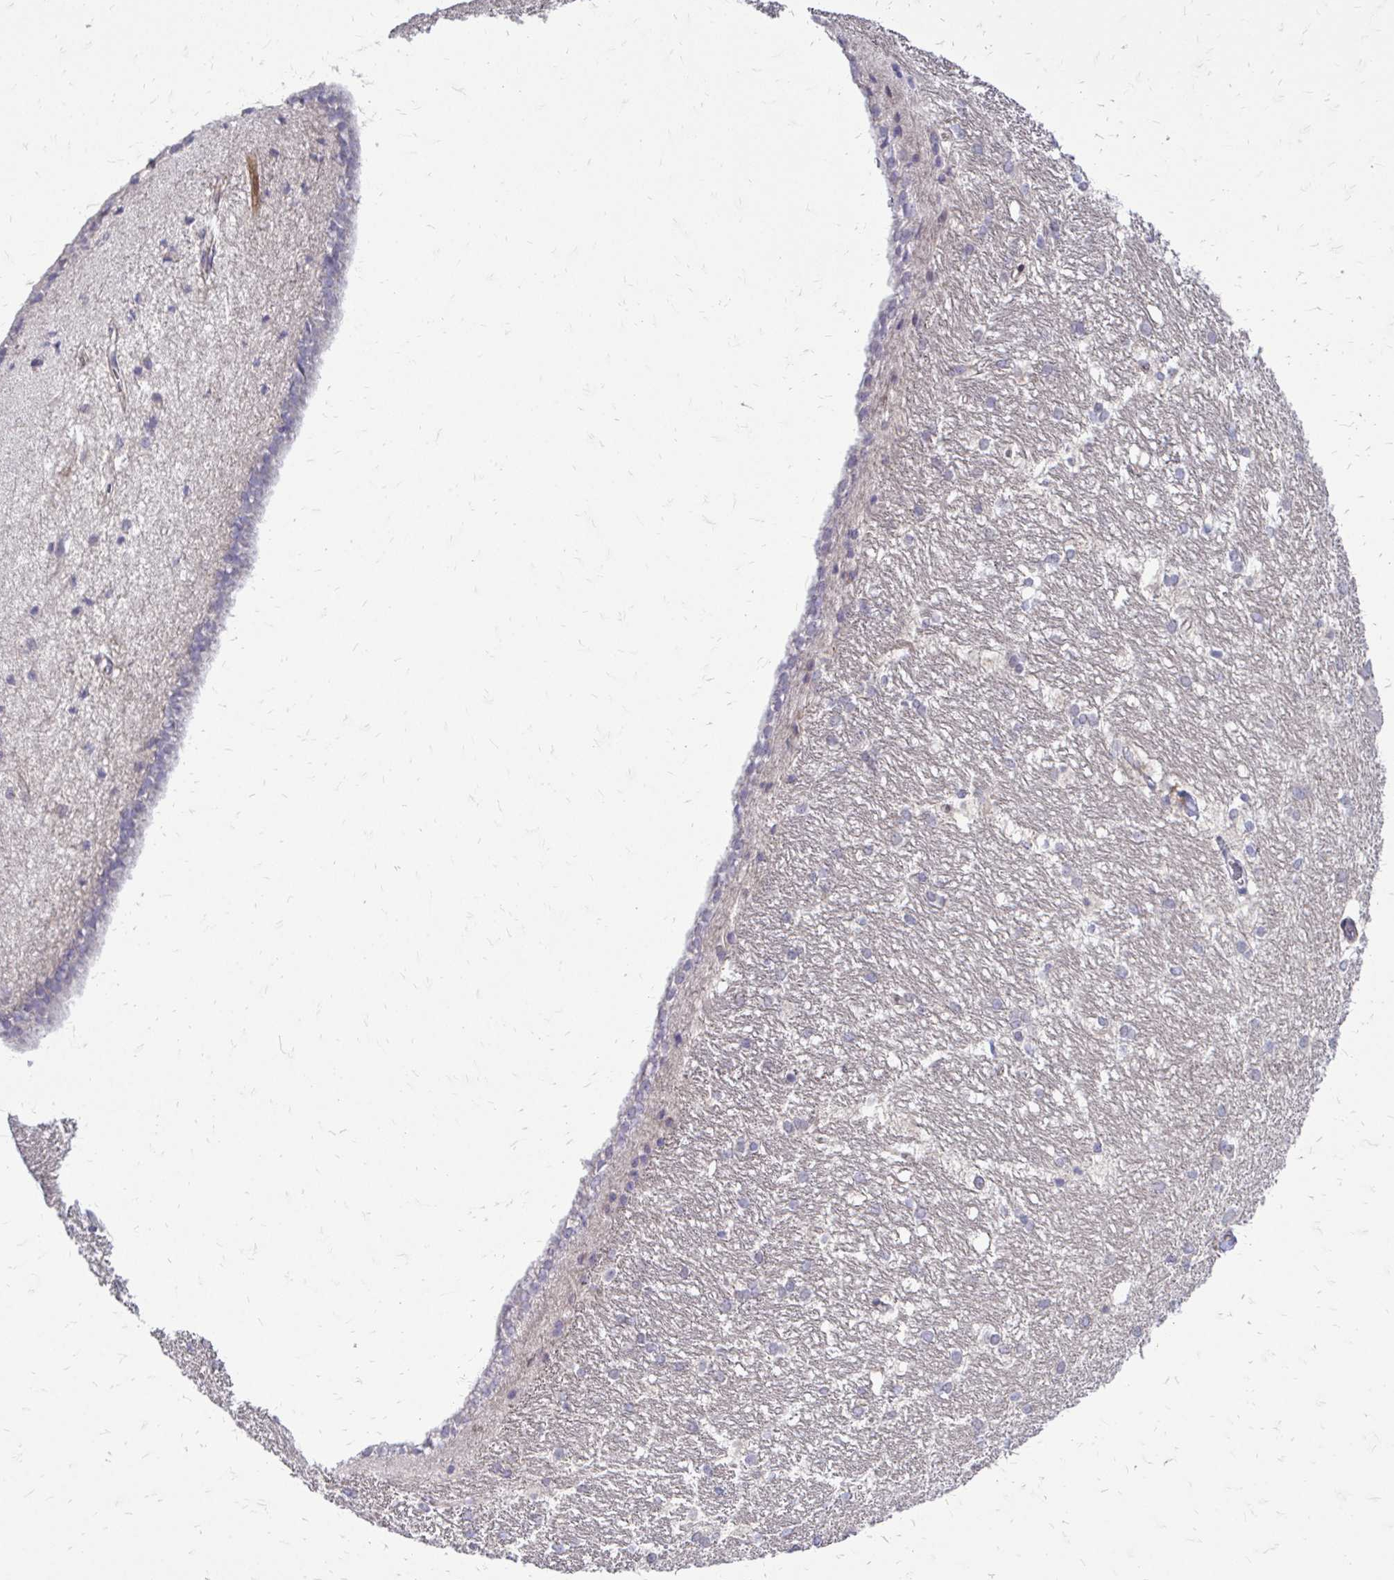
{"staining": {"intensity": "negative", "quantity": "none", "location": "none"}, "tissue": "hippocampus", "cell_type": "Glial cells", "image_type": "normal", "snomed": [{"axis": "morphology", "description": "Normal tissue, NOS"}, {"axis": "topography", "description": "Cerebral cortex"}, {"axis": "topography", "description": "Hippocampus"}], "caption": "A high-resolution micrograph shows IHC staining of benign hippocampus, which shows no significant positivity in glial cells. (DAB immunohistochemistry with hematoxylin counter stain).", "gene": "PPDPFL", "patient": {"sex": "female", "age": 19}}